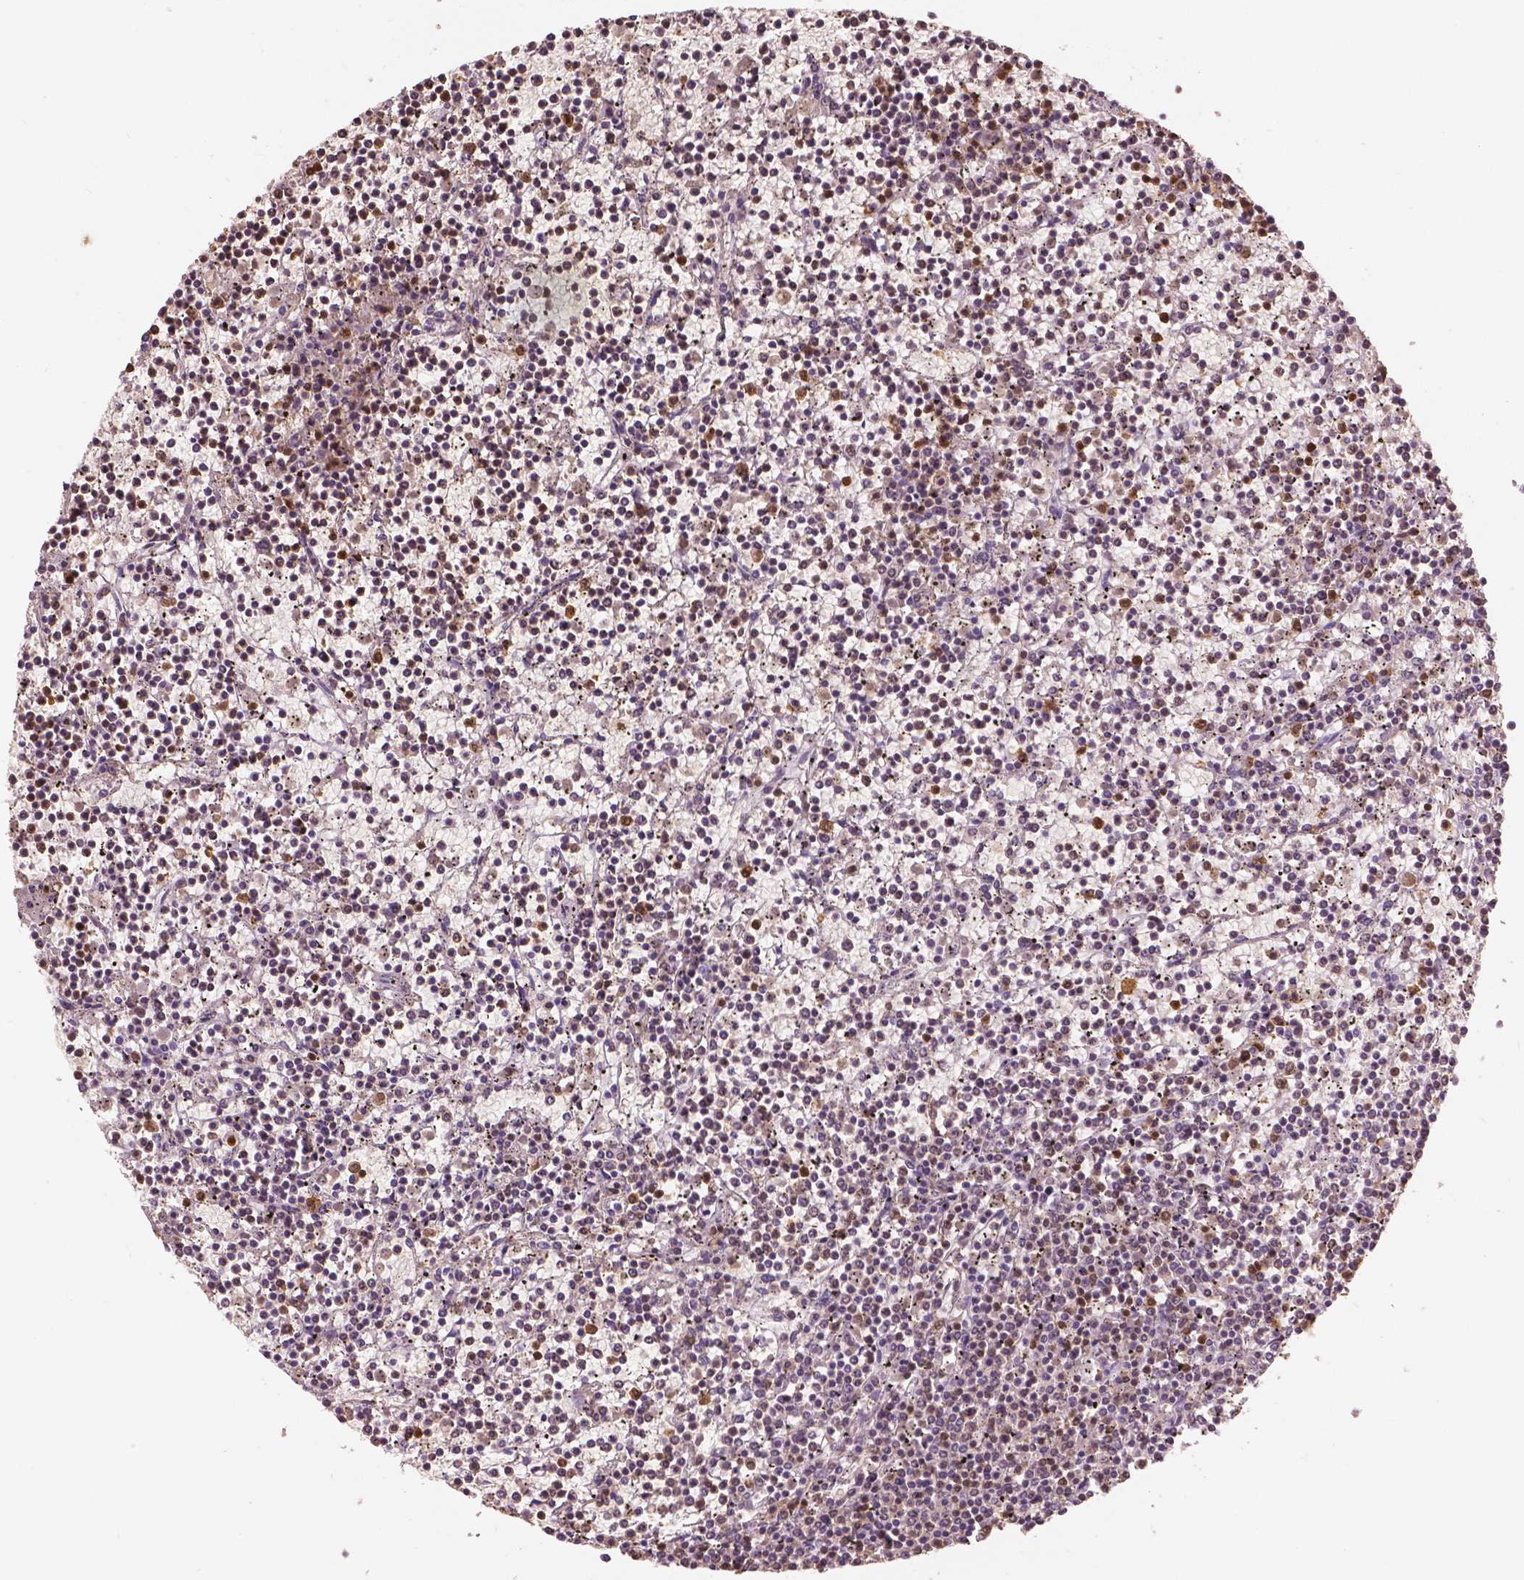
{"staining": {"intensity": "negative", "quantity": "none", "location": "none"}, "tissue": "lymphoma", "cell_type": "Tumor cells", "image_type": "cancer", "snomed": [{"axis": "morphology", "description": "Malignant lymphoma, non-Hodgkin's type, Low grade"}, {"axis": "topography", "description": "Spleen"}], "caption": "Immunohistochemical staining of lymphoma reveals no significant staining in tumor cells. Brightfield microscopy of immunohistochemistry (IHC) stained with DAB (brown) and hematoxylin (blue), captured at high magnification.", "gene": "S100A4", "patient": {"sex": "female", "age": 19}}